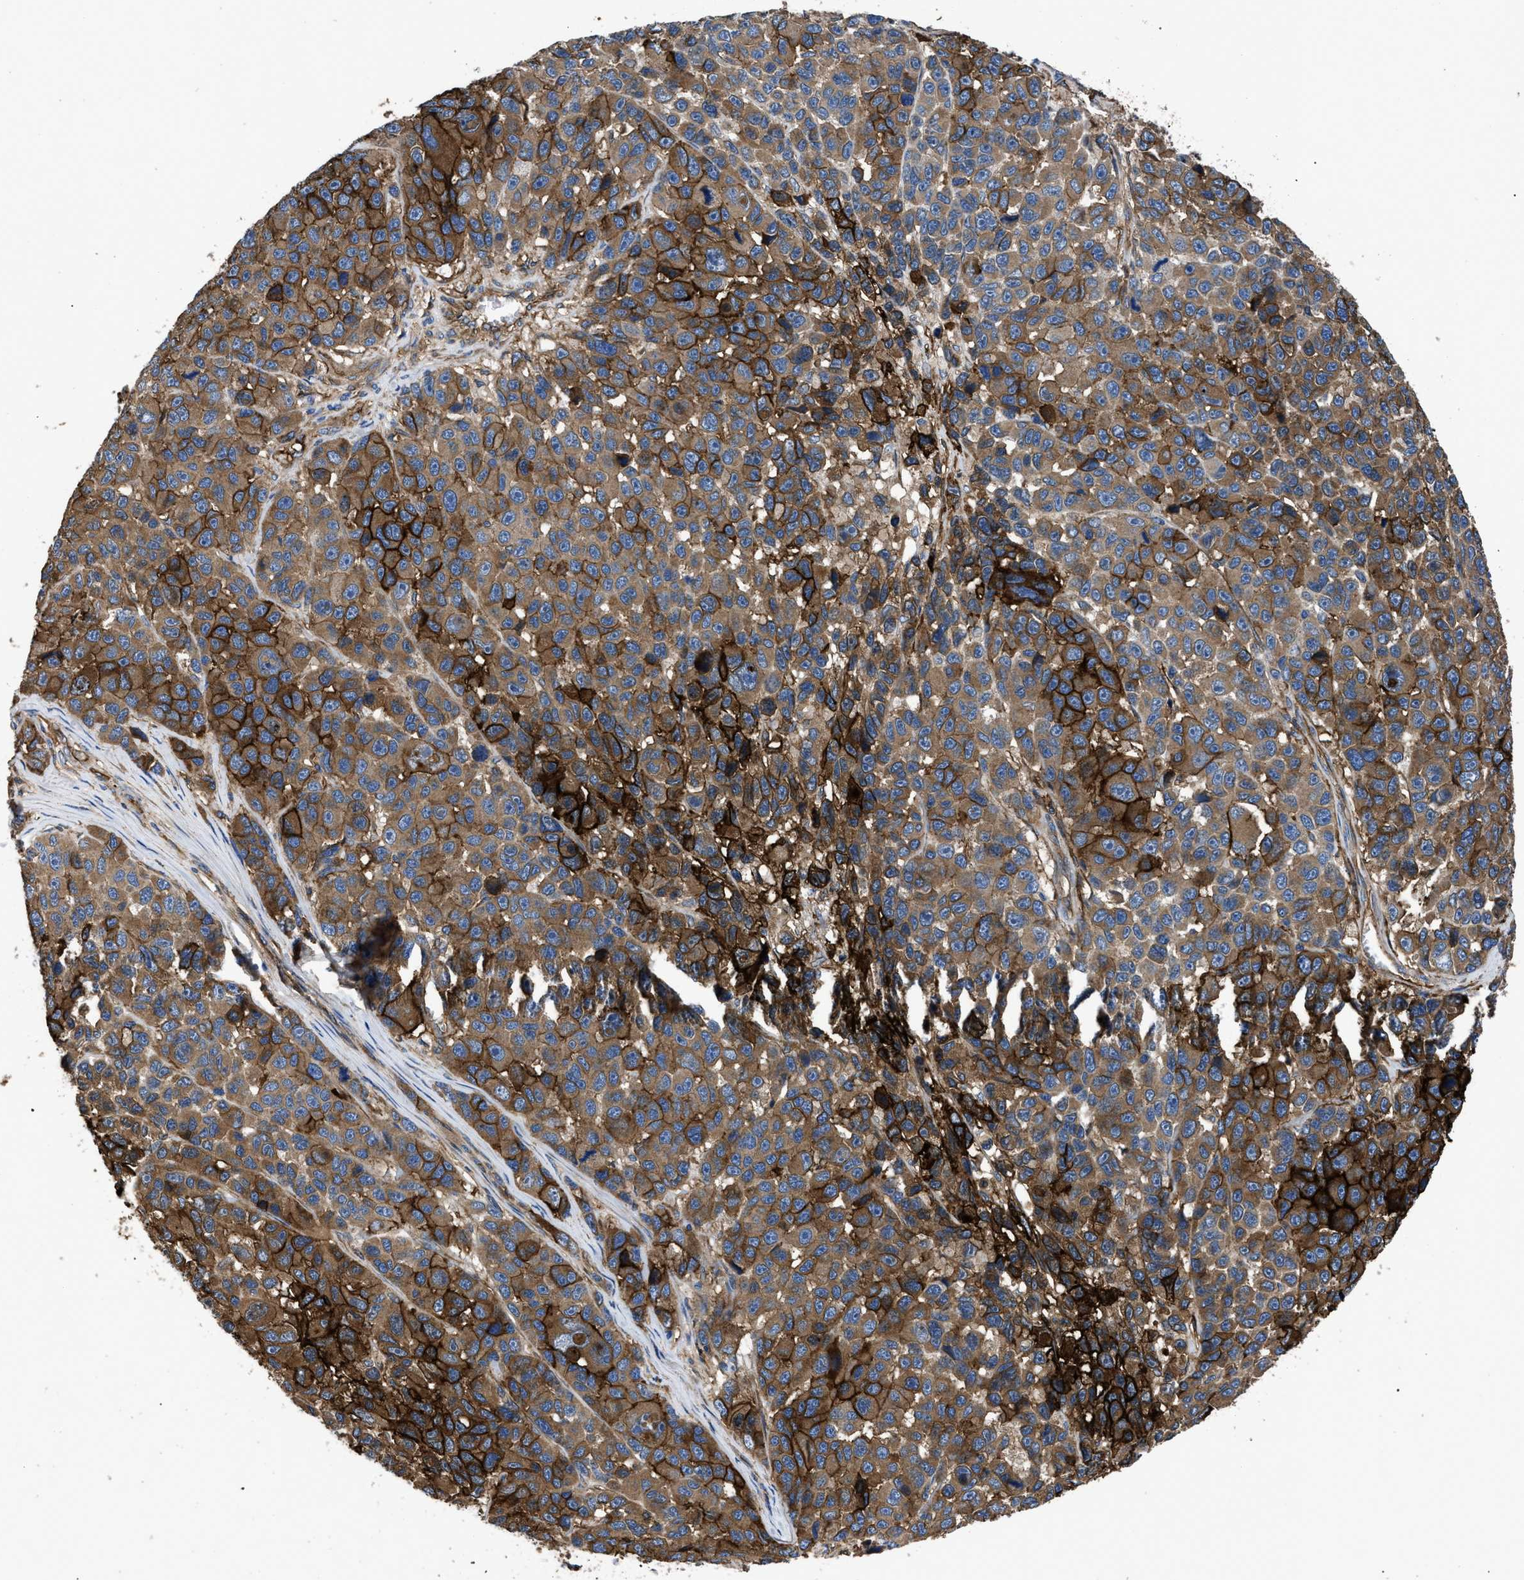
{"staining": {"intensity": "strong", "quantity": ">75%", "location": "cytoplasmic/membranous"}, "tissue": "melanoma", "cell_type": "Tumor cells", "image_type": "cancer", "snomed": [{"axis": "morphology", "description": "Malignant melanoma, NOS"}, {"axis": "topography", "description": "Skin"}], "caption": "A histopathology image of malignant melanoma stained for a protein displays strong cytoplasmic/membranous brown staining in tumor cells. The staining was performed using DAB (3,3'-diaminobenzidine) to visualize the protein expression in brown, while the nuclei were stained in blue with hematoxylin (Magnification: 20x).", "gene": "NT5E", "patient": {"sex": "male", "age": 53}}